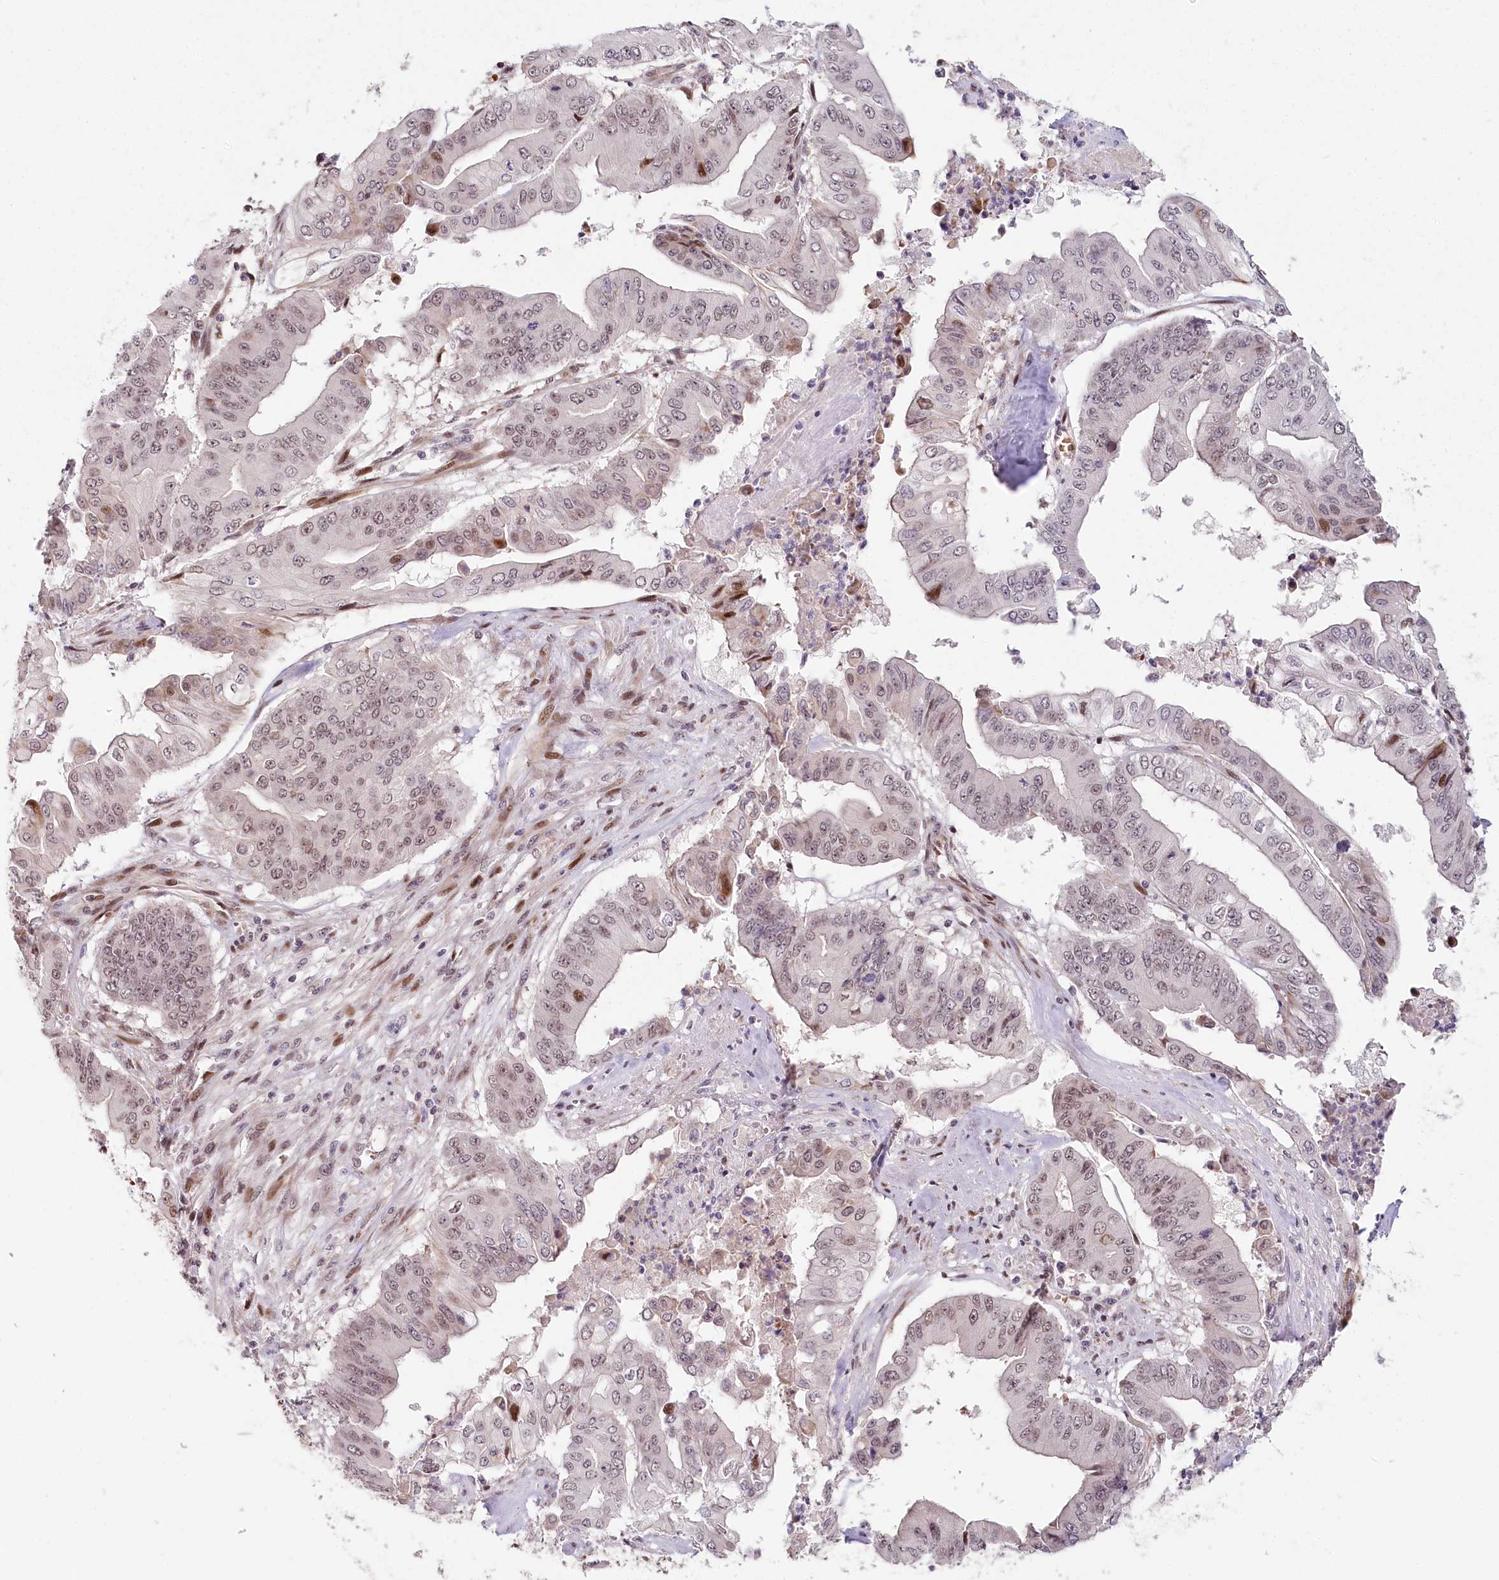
{"staining": {"intensity": "moderate", "quantity": "<25%", "location": "nuclear"}, "tissue": "pancreatic cancer", "cell_type": "Tumor cells", "image_type": "cancer", "snomed": [{"axis": "morphology", "description": "Adenocarcinoma, NOS"}, {"axis": "topography", "description": "Pancreas"}], "caption": "Immunohistochemical staining of human pancreatic cancer (adenocarcinoma) shows low levels of moderate nuclear staining in approximately <25% of tumor cells.", "gene": "FAM204A", "patient": {"sex": "female", "age": 77}}